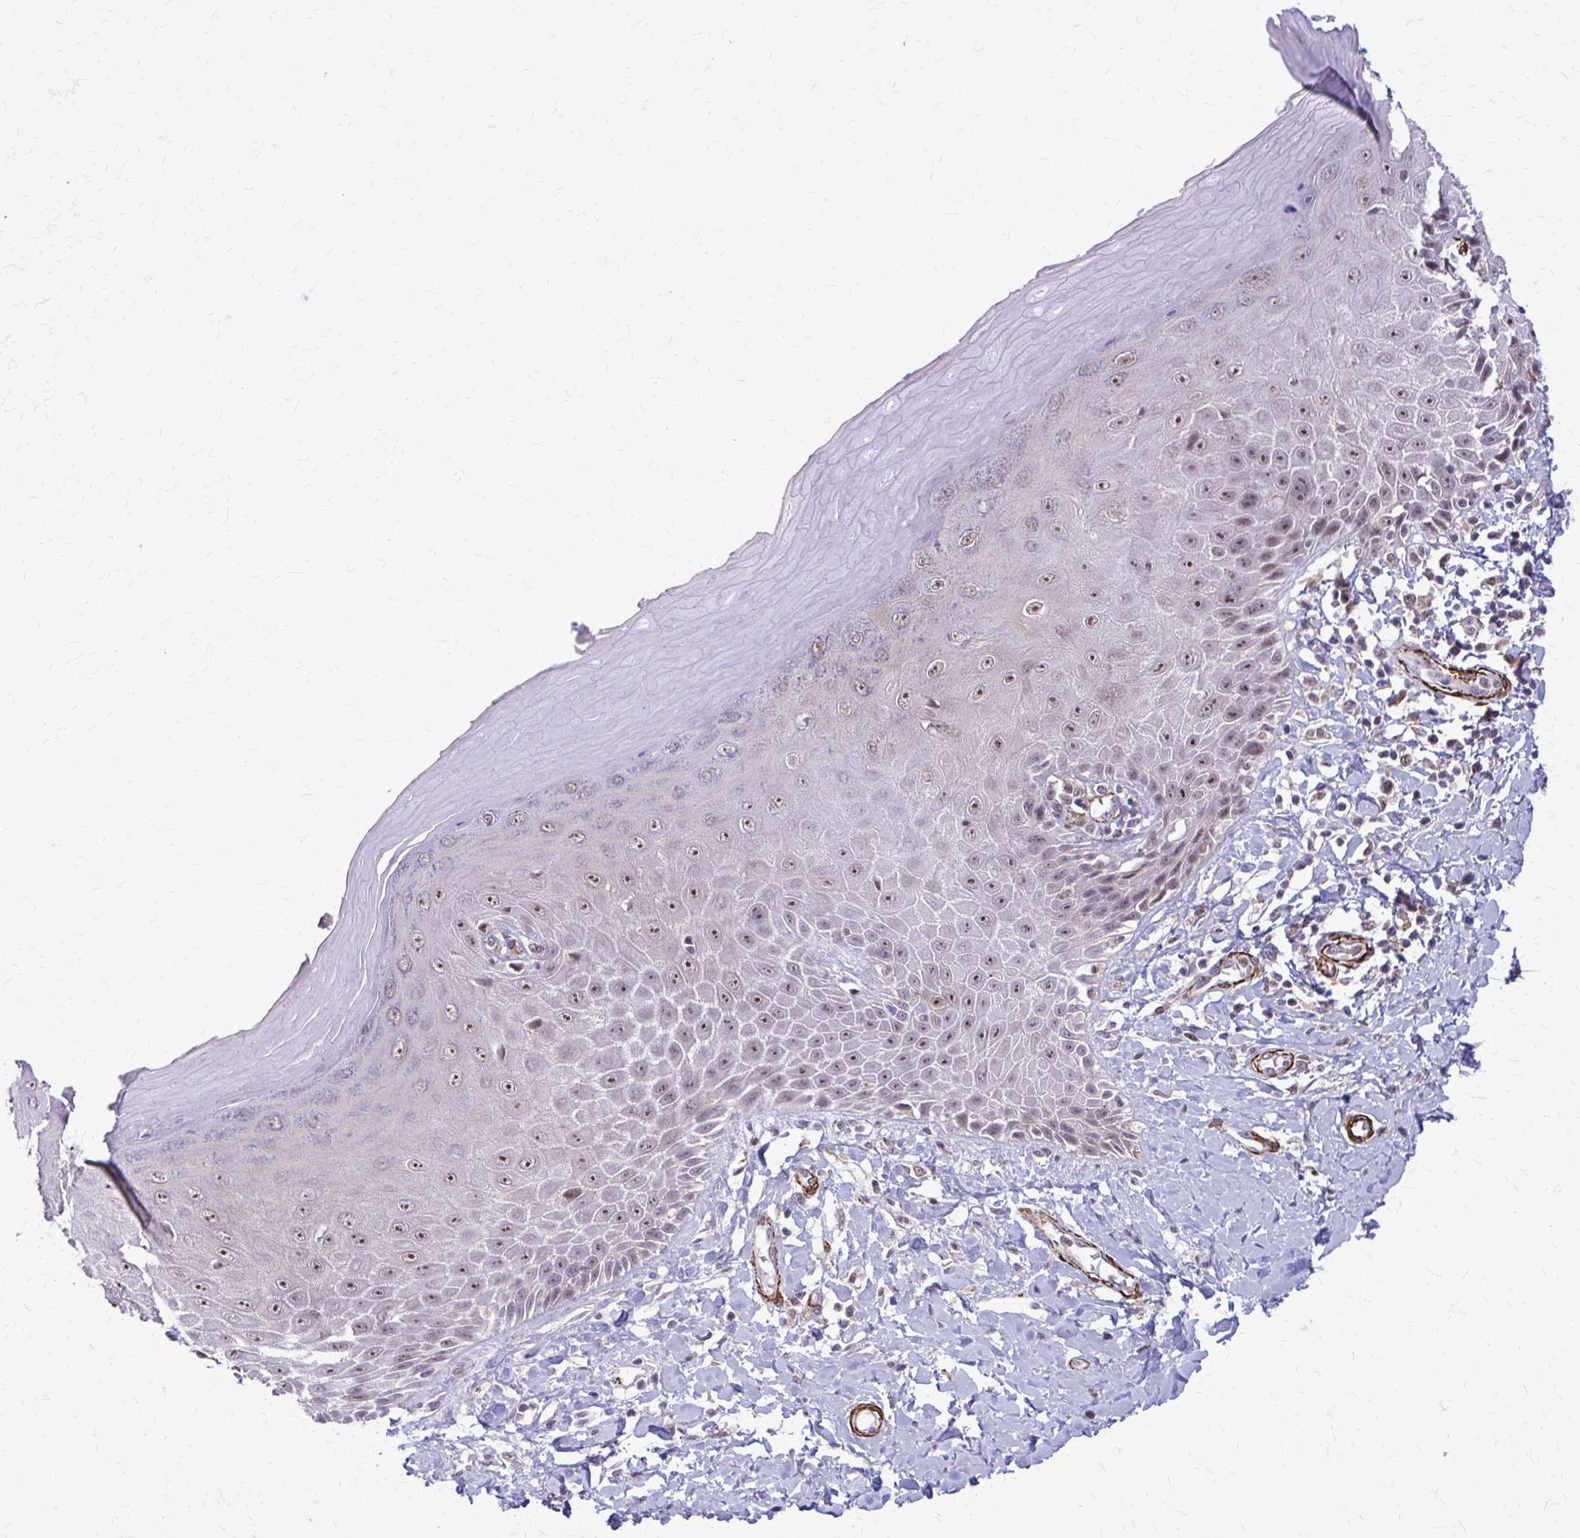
{"staining": {"intensity": "moderate", "quantity": "25%-75%", "location": "nuclear"}, "tissue": "skin", "cell_type": "Epidermal cells", "image_type": "normal", "snomed": [{"axis": "morphology", "description": "Normal tissue, NOS"}, {"axis": "topography", "description": "Anal"}, {"axis": "topography", "description": "Peripheral nerve tissue"}], "caption": "Immunohistochemical staining of normal human skin demonstrates 25%-75% levels of moderate nuclear protein expression in approximately 25%-75% of epidermal cells.", "gene": "NRBF2", "patient": {"sex": "male", "age": 78}}